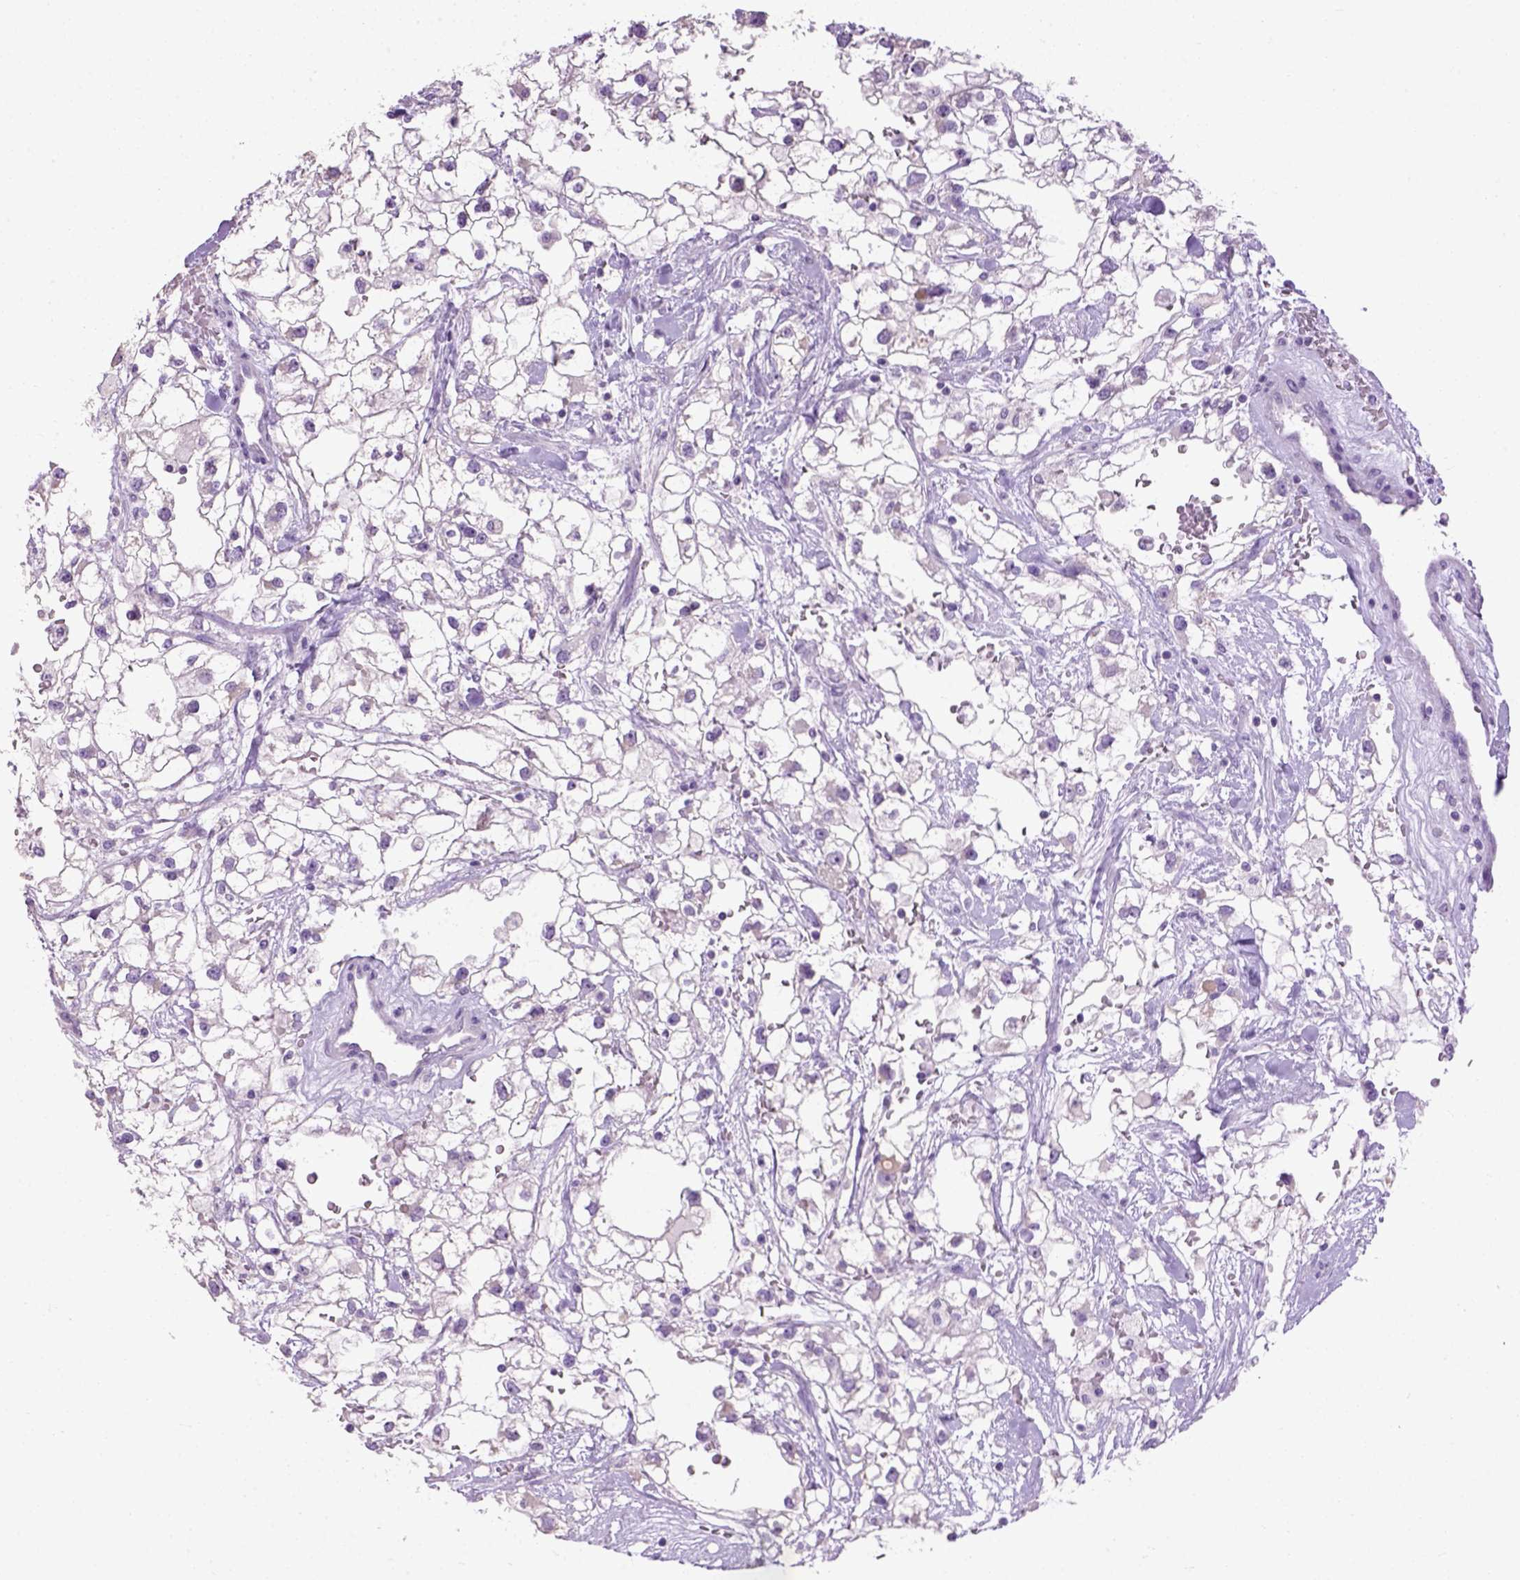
{"staining": {"intensity": "negative", "quantity": "none", "location": "none"}, "tissue": "renal cancer", "cell_type": "Tumor cells", "image_type": "cancer", "snomed": [{"axis": "morphology", "description": "Adenocarcinoma, NOS"}, {"axis": "topography", "description": "Kidney"}], "caption": "An image of adenocarcinoma (renal) stained for a protein shows no brown staining in tumor cells.", "gene": "CYP24A1", "patient": {"sex": "male", "age": 59}}